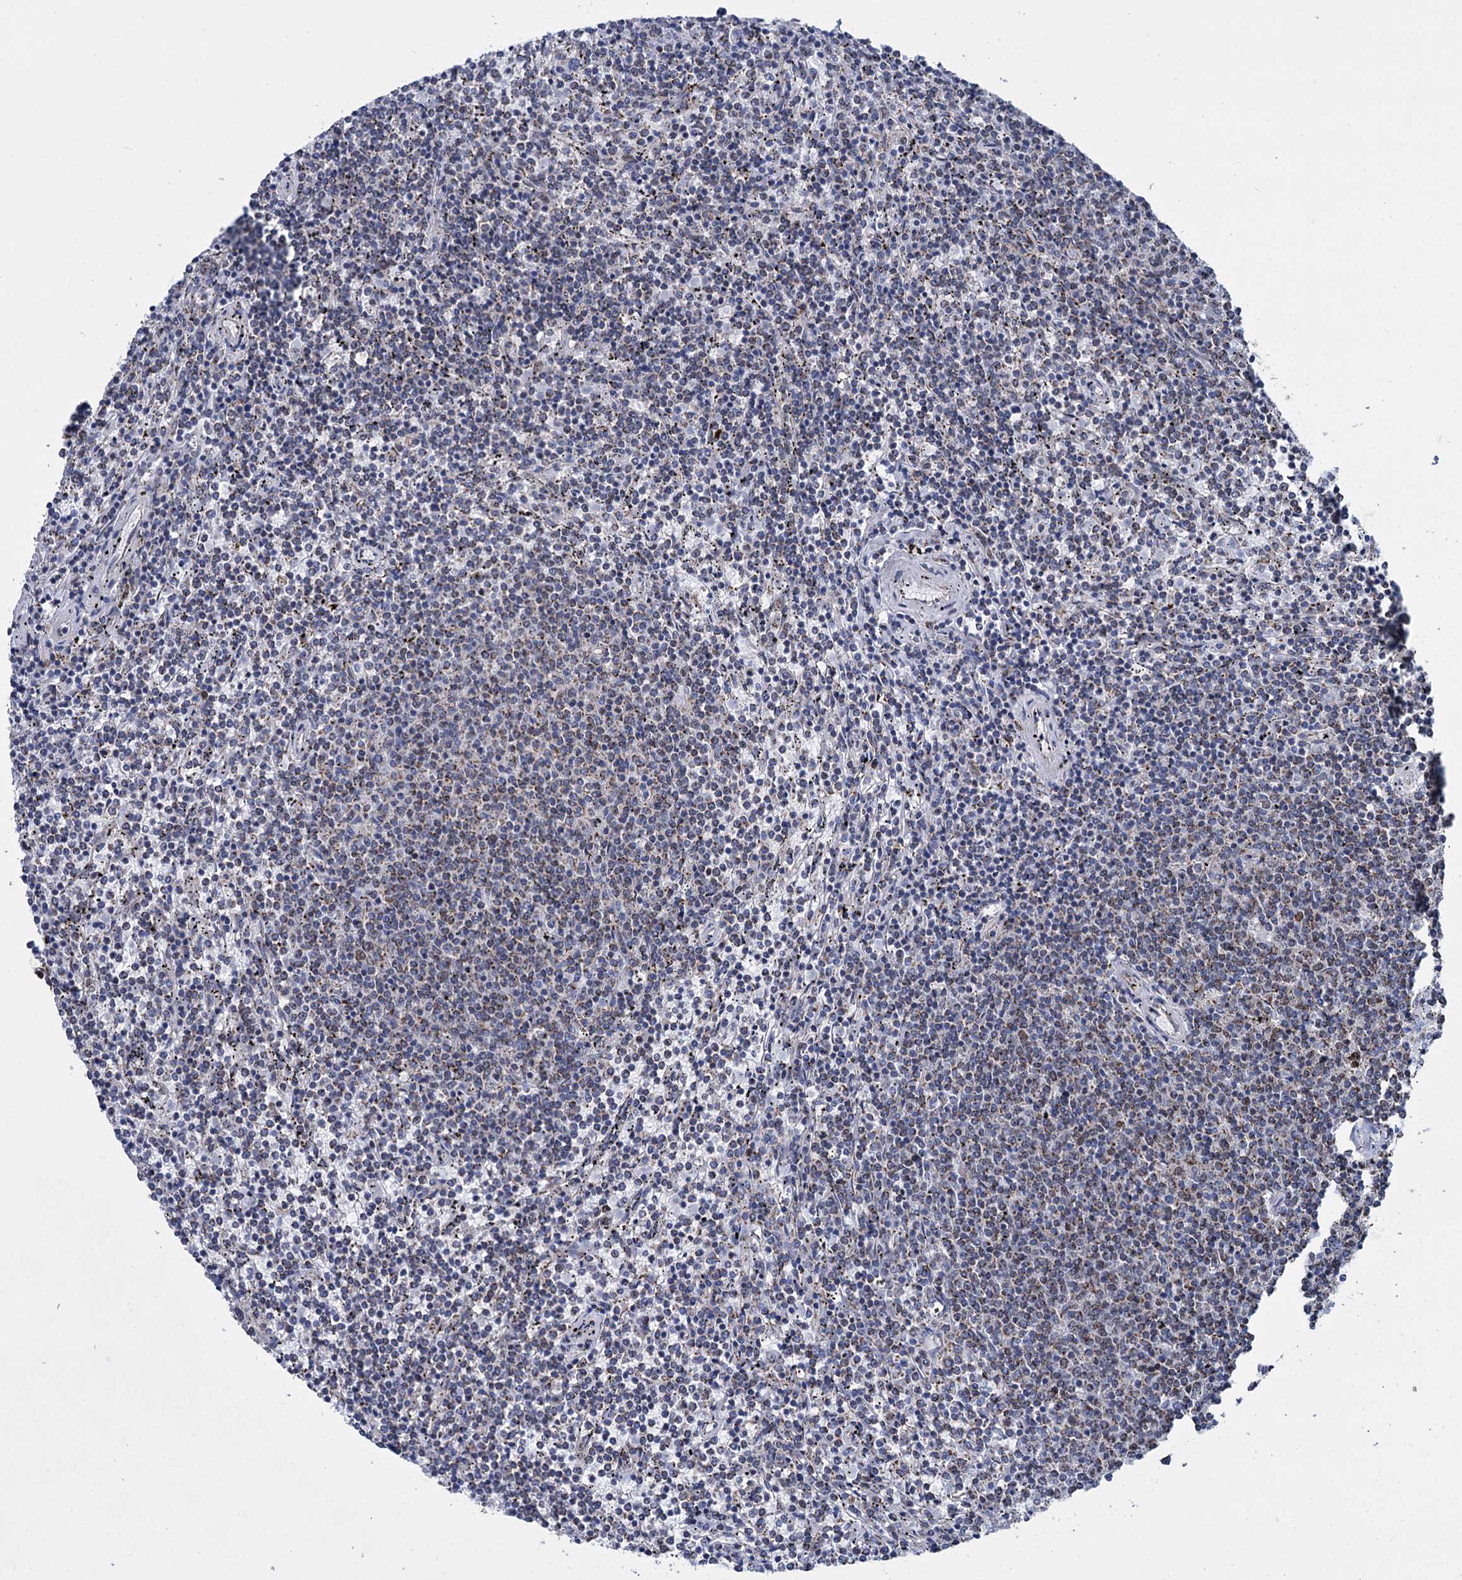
{"staining": {"intensity": "negative", "quantity": "none", "location": "none"}, "tissue": "lymphoma", "cell_type": "Tumor cells", "image_type": "cancer", "snomed": [{"axis": "morphology", "description": "Malignant lymphoma, non-Hodgkin's type, Low grade"}, {"axis": "topography", "description": "Spleen"}], "caption": "This histopathology image is of lymphoma stained with immunohistochemistry to label a protein in brown with the nuclei are counter-stained blue. There is no positivity in tumor cells.", "gene": "MORN3", "patient": {"sex": "female", "age": 50}}